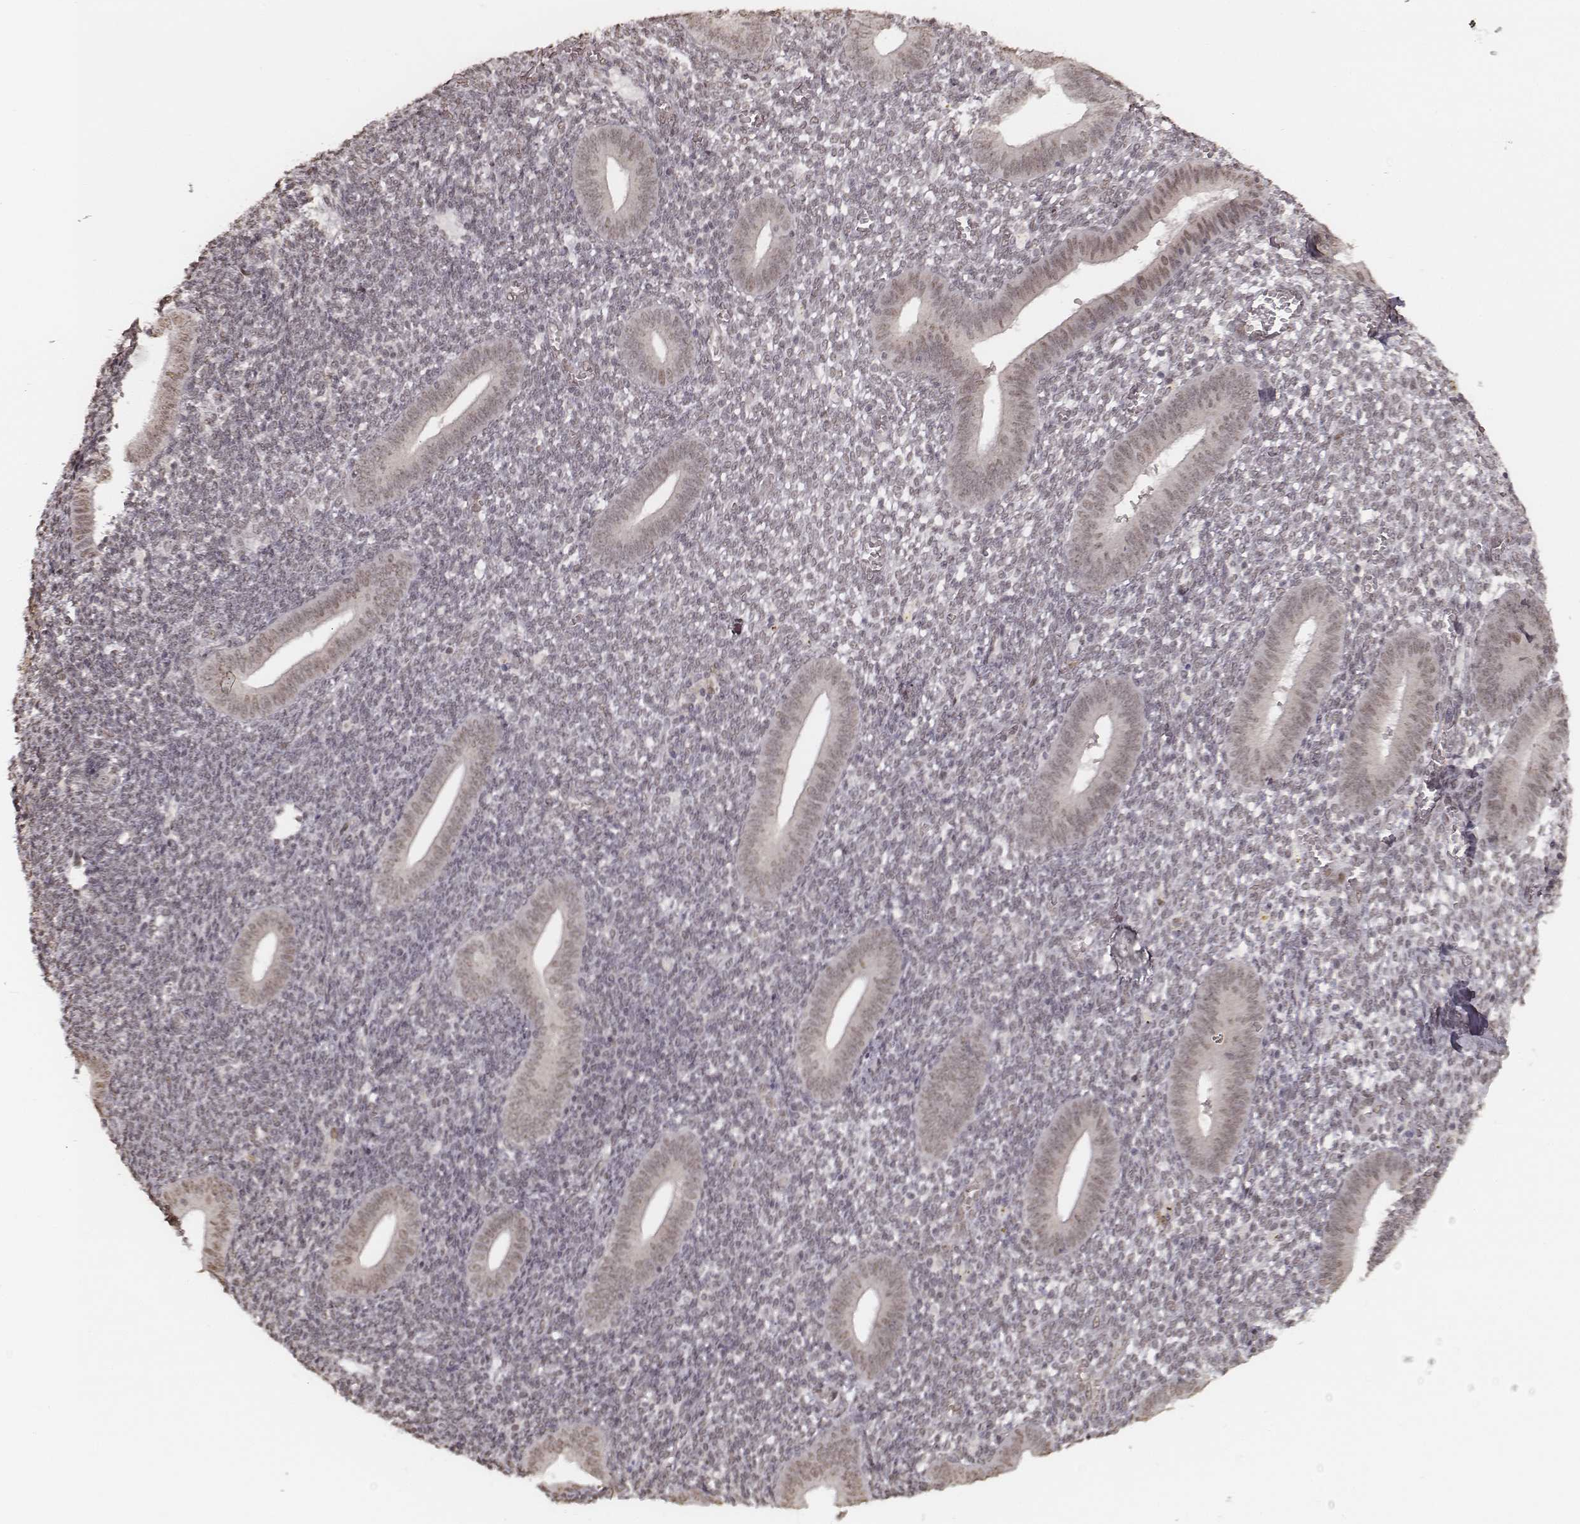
{"staining": {"intensity": "weak", "quantity": "<25%", "location": "nuclear"}, "tissue": "endometrium", "cell_type": "Cells in endometrial stroma", "image_type": "normal", "snomed": [{"axis": "morphology", "description": "Normal tissue, NOS"}, {"axis": "topography", "description": "Endometrium"}], "caption": "DAB immunohistochemical staining of benign human endometrium shows no significant expression in cells in endometrial stroma.", "gene": "HMGA2", "patient": {"sex": "female", "age": 25}}